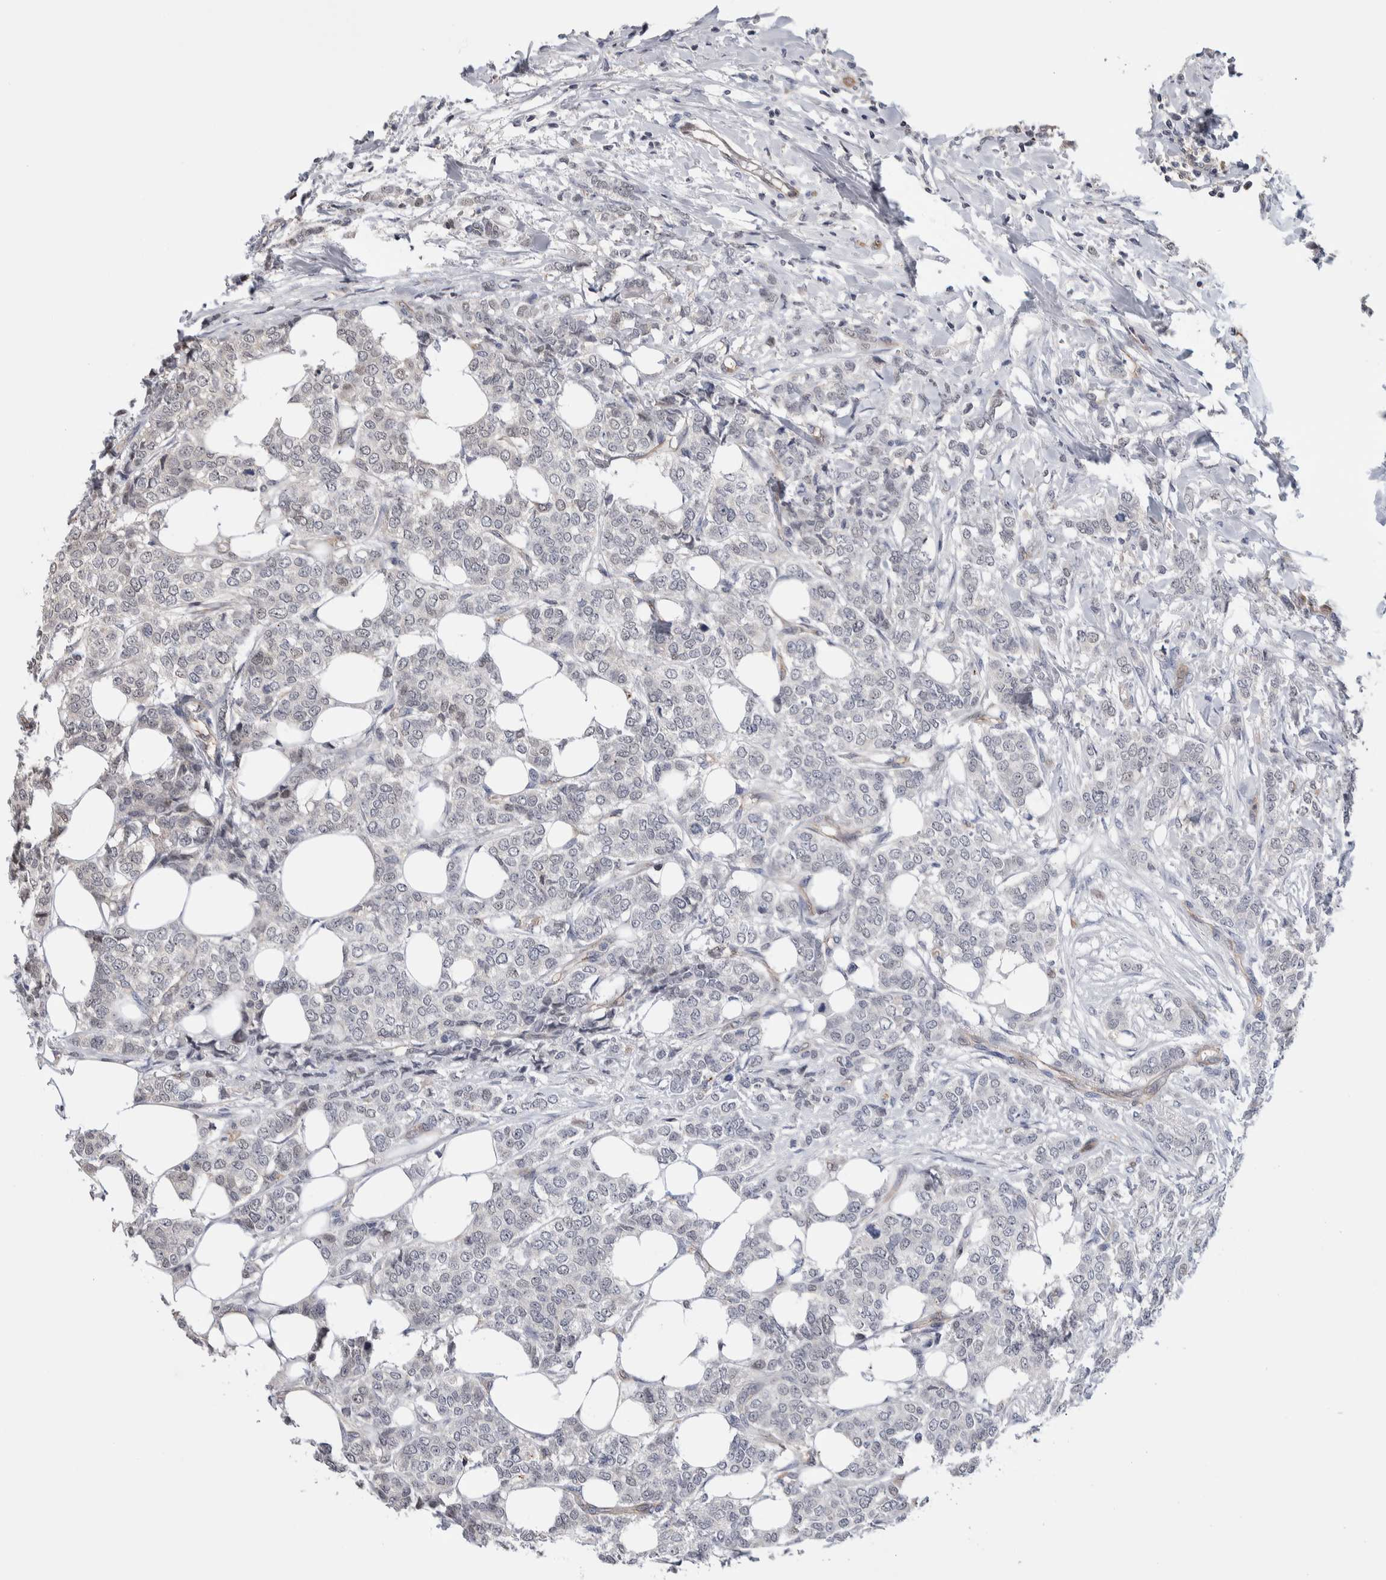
{"staining": {"intensity": "negative", "quantity": "none", "location": "none"}, "tissue": "breast cancer", "cell_type": "Tumor cells", "image_type": "cancer", "snomed": [{"axis": "morphology", "description": "Lobular carcinoma"}, {"axis": "topography", "description": "Skin"}, {"axis": "topography", "description": "Breast"}], "caption": "Tumor cells are negative for brown protein staining in breast lobular carcinoma. (DAB (3,3'-diaminobenzidine) immunohistochemistry with hematoxylin counter stain).", "gene": "ZBTB49", "patient": {"sex": "female", "age": 46}}